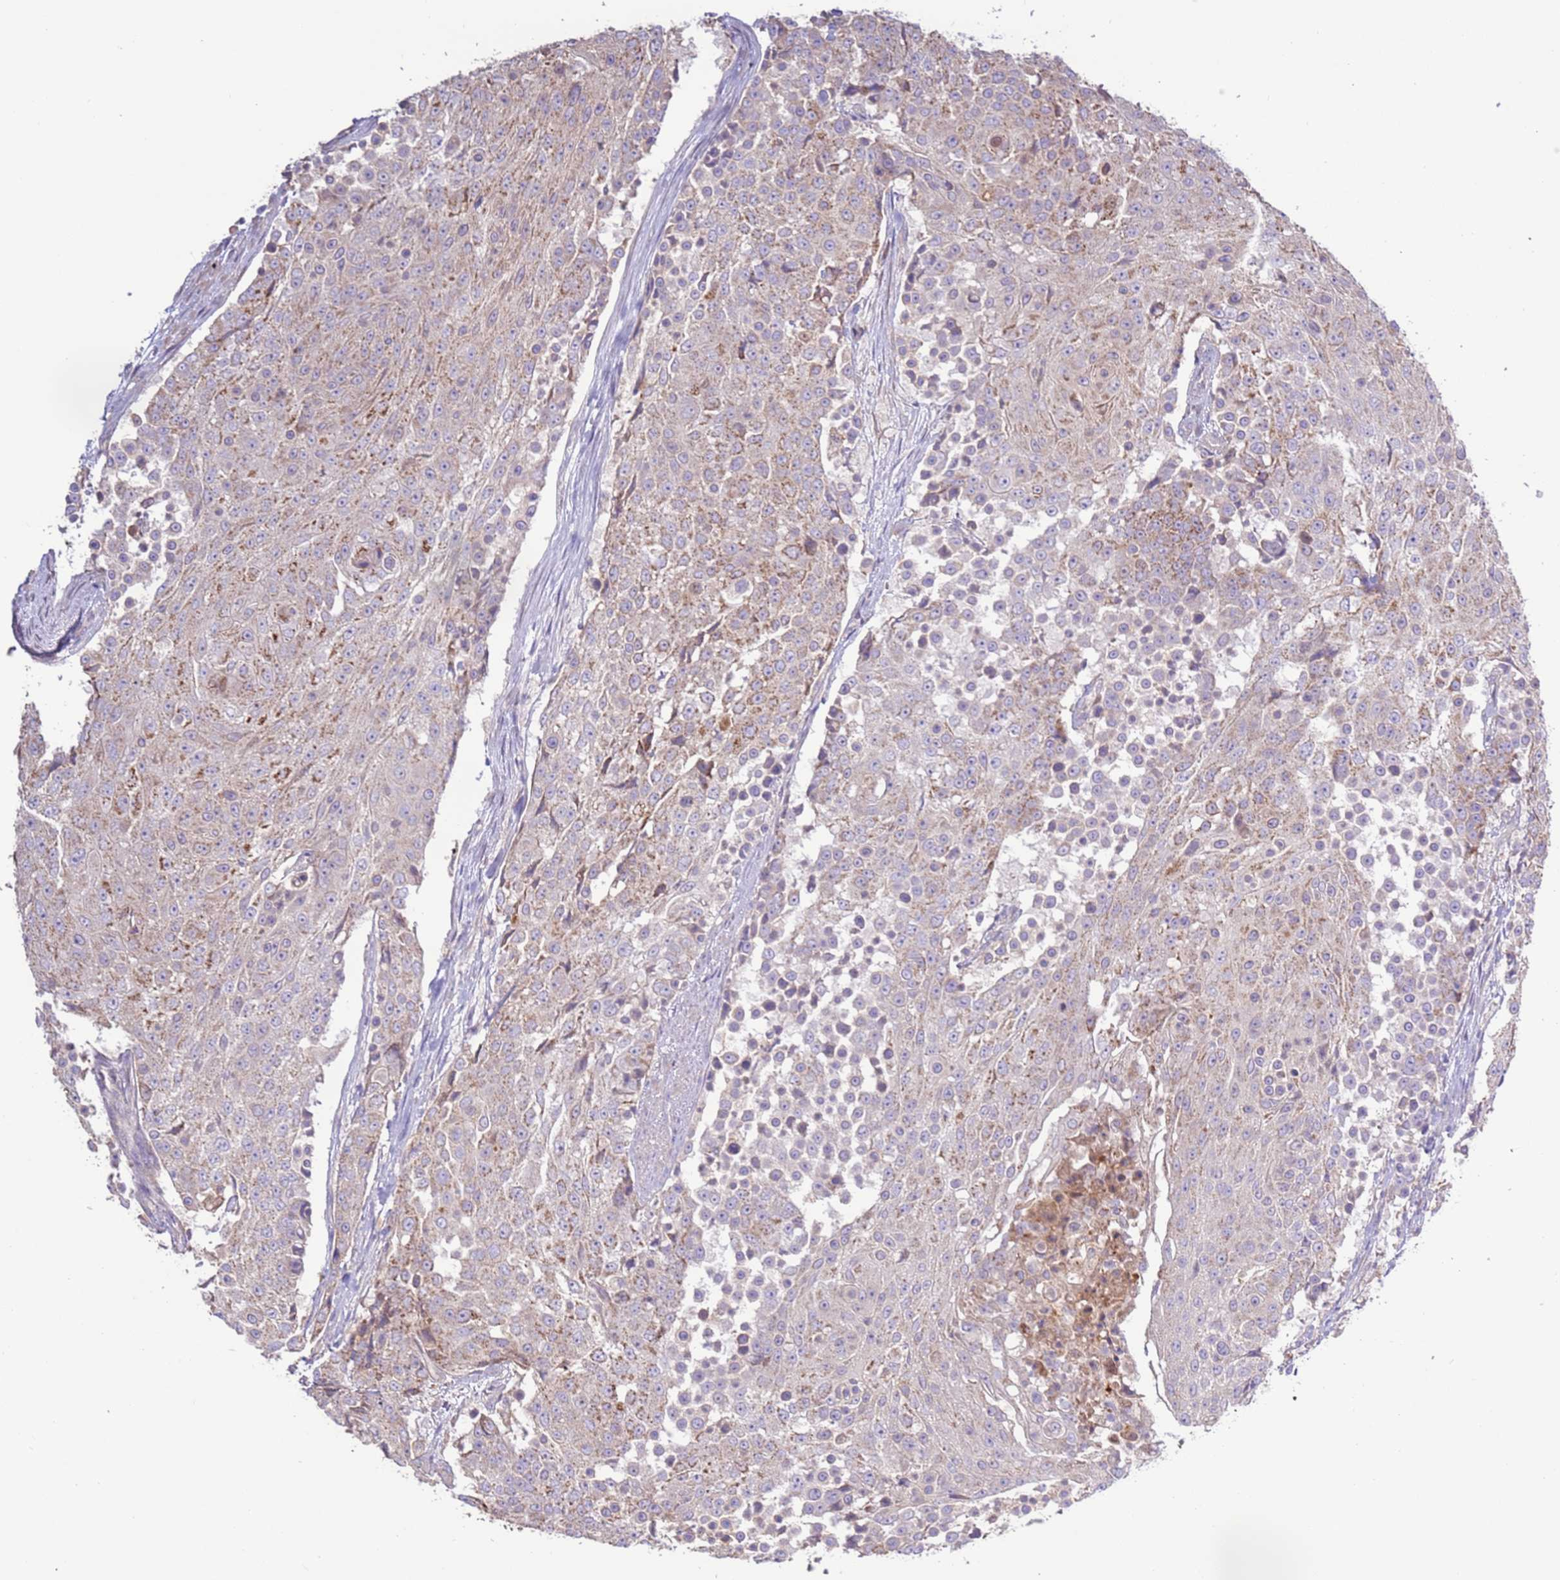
{"staining": {"intensity": "moderate", "quantity": "<25%", "location": "cytoplasmic/membranous"}, "tissue": "urothelial cancer", "cell_type": "Tumor cells", "image_type": "cancer", "snomed": [{"axis": "morphology", "description": "Urothelial carcinoma, High grade"}, {"axis": "topography", "description": "Urinary bladder"}], "caption": "This is an image of IHC staining of urothelial carcinoma (high-grade), which shows moderate positivity in the cytoplasmic/membranous of tumor cells.", "gene": "EVA1B", "patient": {"sex": "female", "age": 63}}